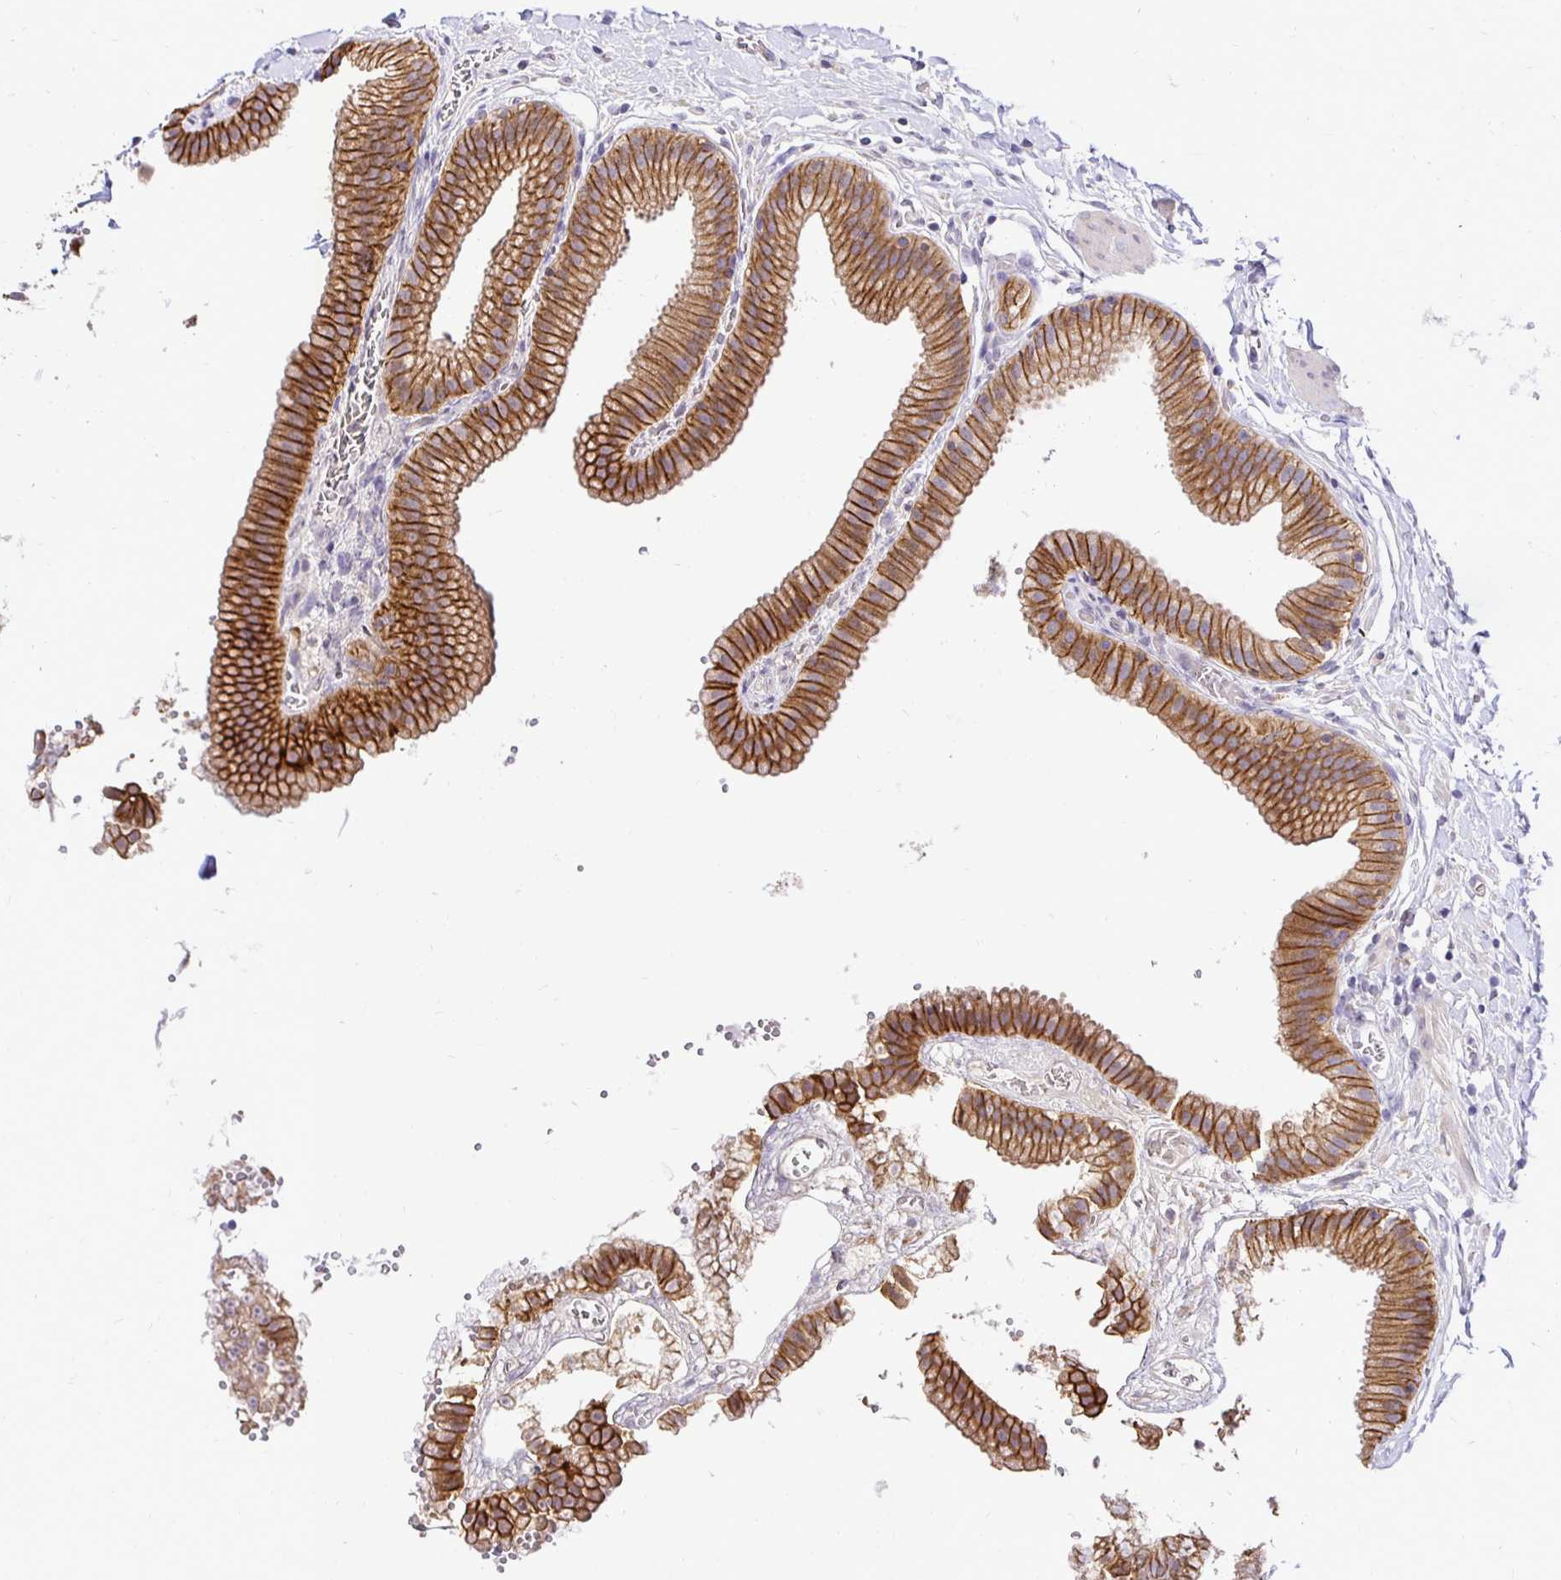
{"staining": {"intensity": "moderate", "quantity": ">75%", "location": "cytoplasmic/membranous"}, "tissue": "gallbladder", "cell_type": "Glandular cells", "image_type": "normal", "snomed": [{"axis": "morphology", "description": "Normal tissue, NOS"}, {"axis": "topography", "description": "Gallbladder"}], "caption": "An image showing moderate cytoplasmic/membranous staining in about >75% of glandular cells in unremarkable gallbladder, as visualized by brown immunohistochemical staining.", "gene": "SLC9A1", "patient": {"sex": "female", "age": 63}}